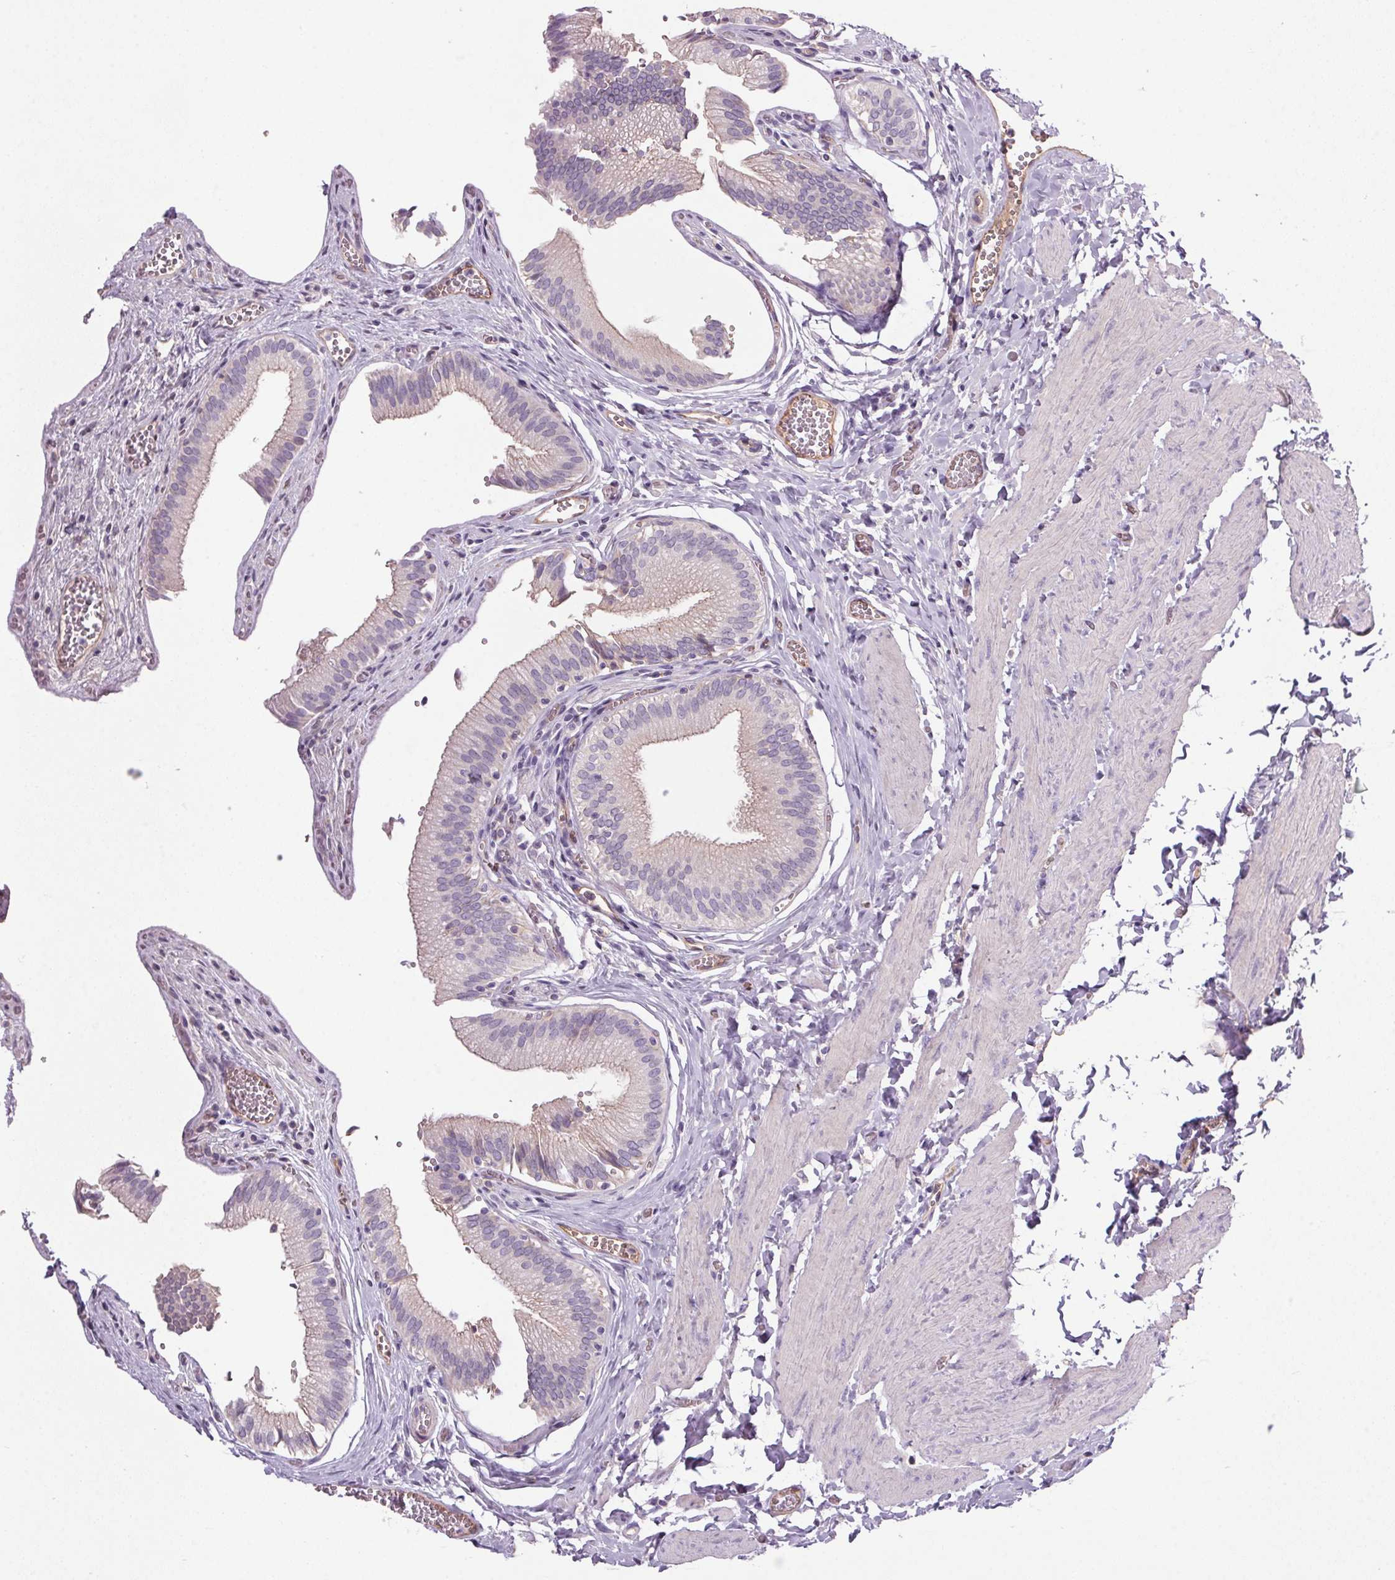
{"staining": {"intensity": "weak", "quantity": "<25%", "location": "cytoplasmic/membranous"}, "tissue": "gallbladder", "cell_type": "Glandular cells", "image_type": "normal", "snomed": [{"axis": "morphology", "description": "Normal tissue, NOS"}, {"axis": "topography", "description": "Gallbladder"}, {"axis": "topography", "description": "Peripheral nerve tissue"}], "caption": "IHC histopathology image of unremarkable gallbladder: gallbladder stained with DAB exhibits no significant protein positivity in glandular cells. (Immunohistochemistry (ihc), brightfield microscopy, high magnification).", "gene": "APOC4", "patient": {"sex": "male", "age": 17}}